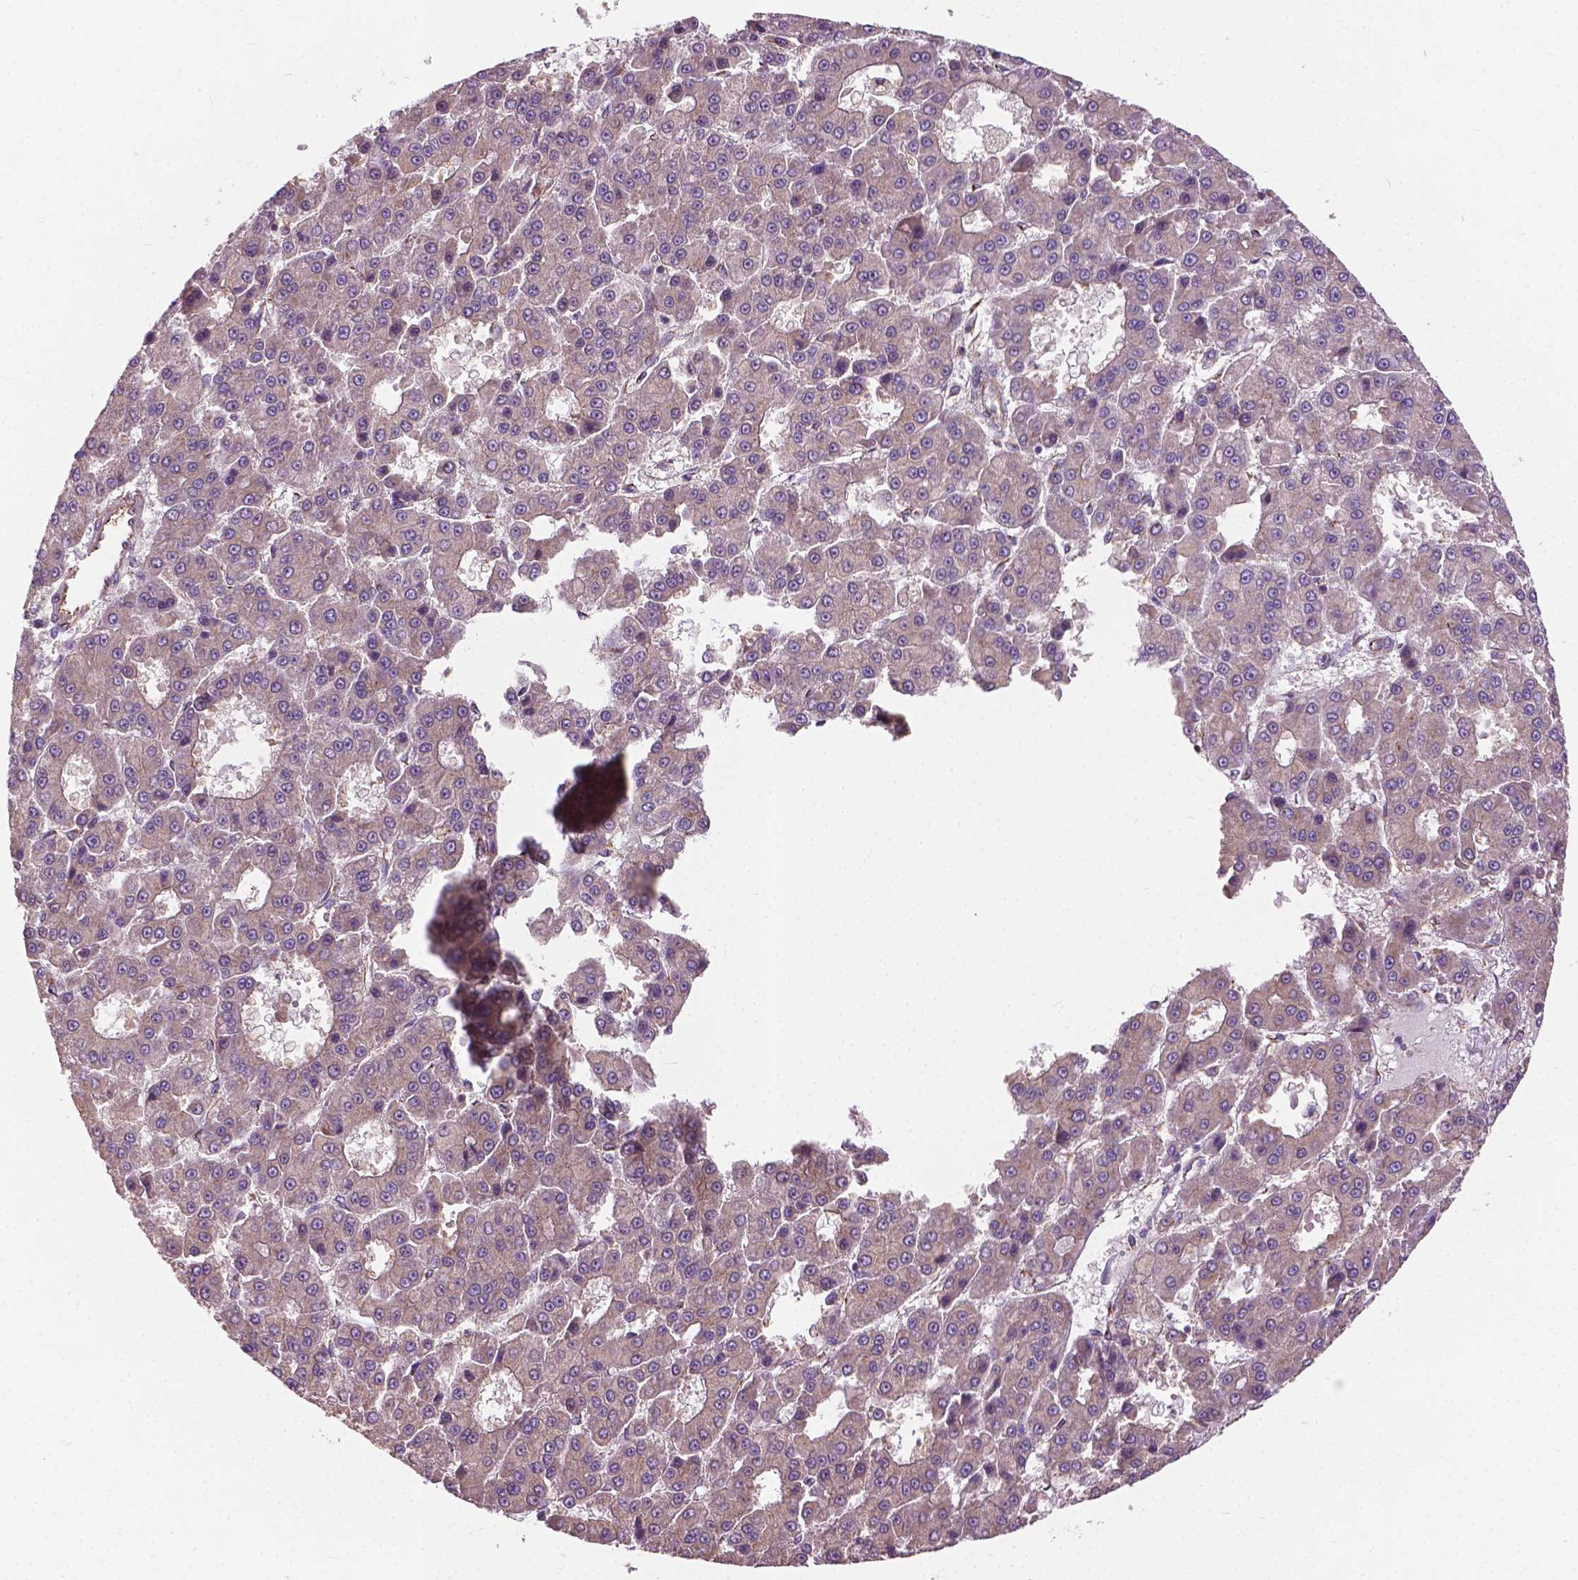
{"staining": {"intensity": "negative", "quantity": "none", "location": "none"}, "tissue": "liver cancer", "cell_type": "Tumor cells", "image_type": "cancer", "snomed": [{"axis": "morphology", "description": "Carcinoma, Hepatocellular, NOS"}, {"axis": "topography", "description": "Liver"}], "caption": "Immunohistochemical staining of liver hepatocellular carcinoma reveals no significant positivity in tumor cells. Brightfield microscopy of immunohistochemistry stained with DAB (3,3'-diaminobenzidine) (brown) and hematoxylin (blue), captured at high magnification.", "gene": "MZT1", "patient": {"sex": "male", "age": 70}}